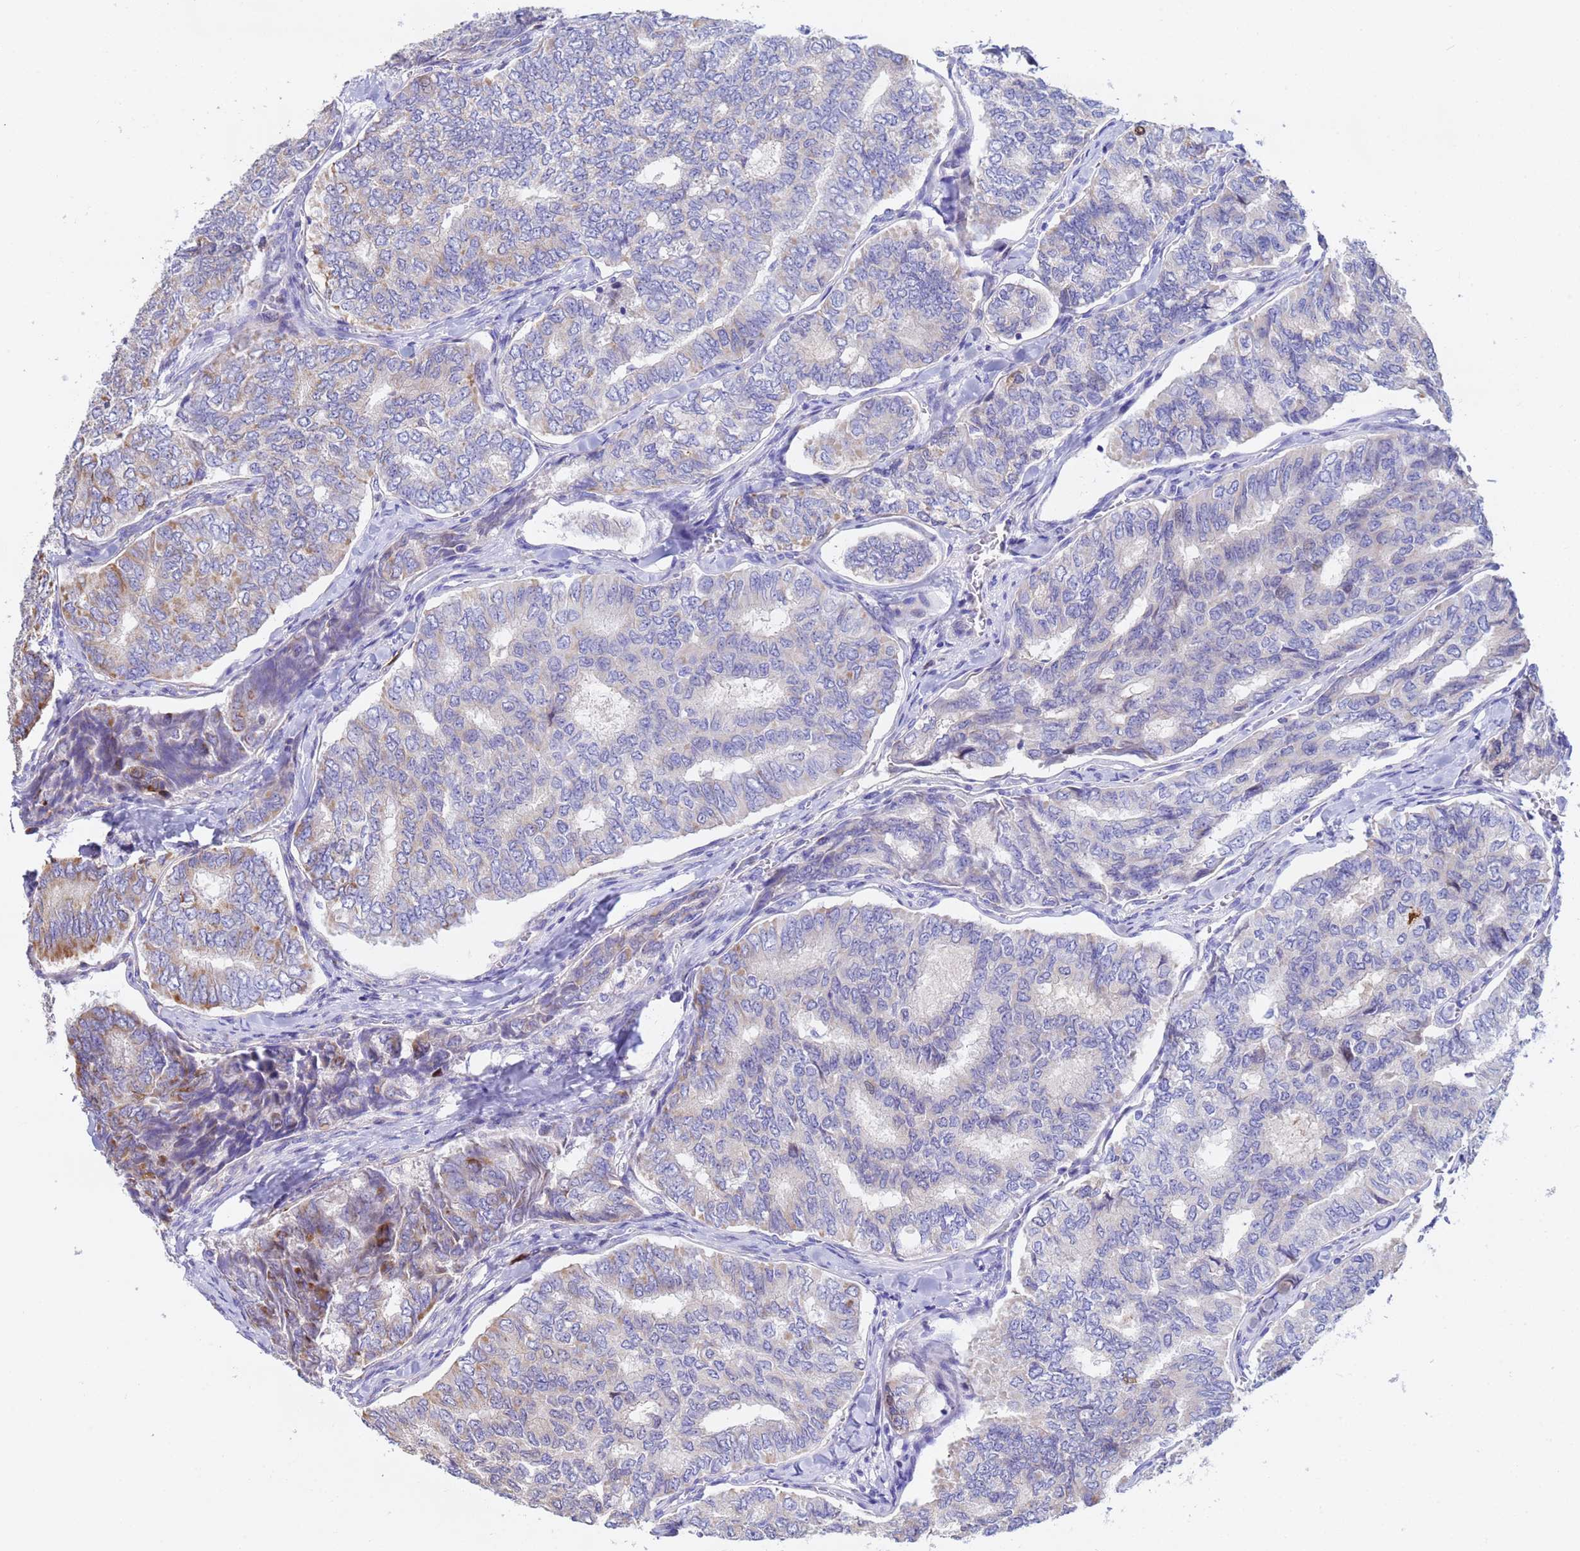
{"staining": {"intensity": "moderate", "quantity": "<25%", "location": "cytoplasmic/membranous"}, "tissue": "thyroid cancer", "cell_type": "Tumor cells", "image_type": "cancer", "snomed": [{"axis": "morphology", "description": "Papillary adenocarcinoma, NOS"}, {"axis": "topography", "description": "Thyroid gland"}], "caption": "Thyroid cancer tissue exhibits moderate cytoplasmic/membranous staining in approximately <25% of tumor cells The staining was performed using DAB (3,3'-diaminobenzidine) to visualize the protein expression in brown, while the nuclei were stained in blue with hematoxylin (Magnification: 20x).", "gene": "TUBGCP3", "patient": {"sex": "female", "age": 35}}